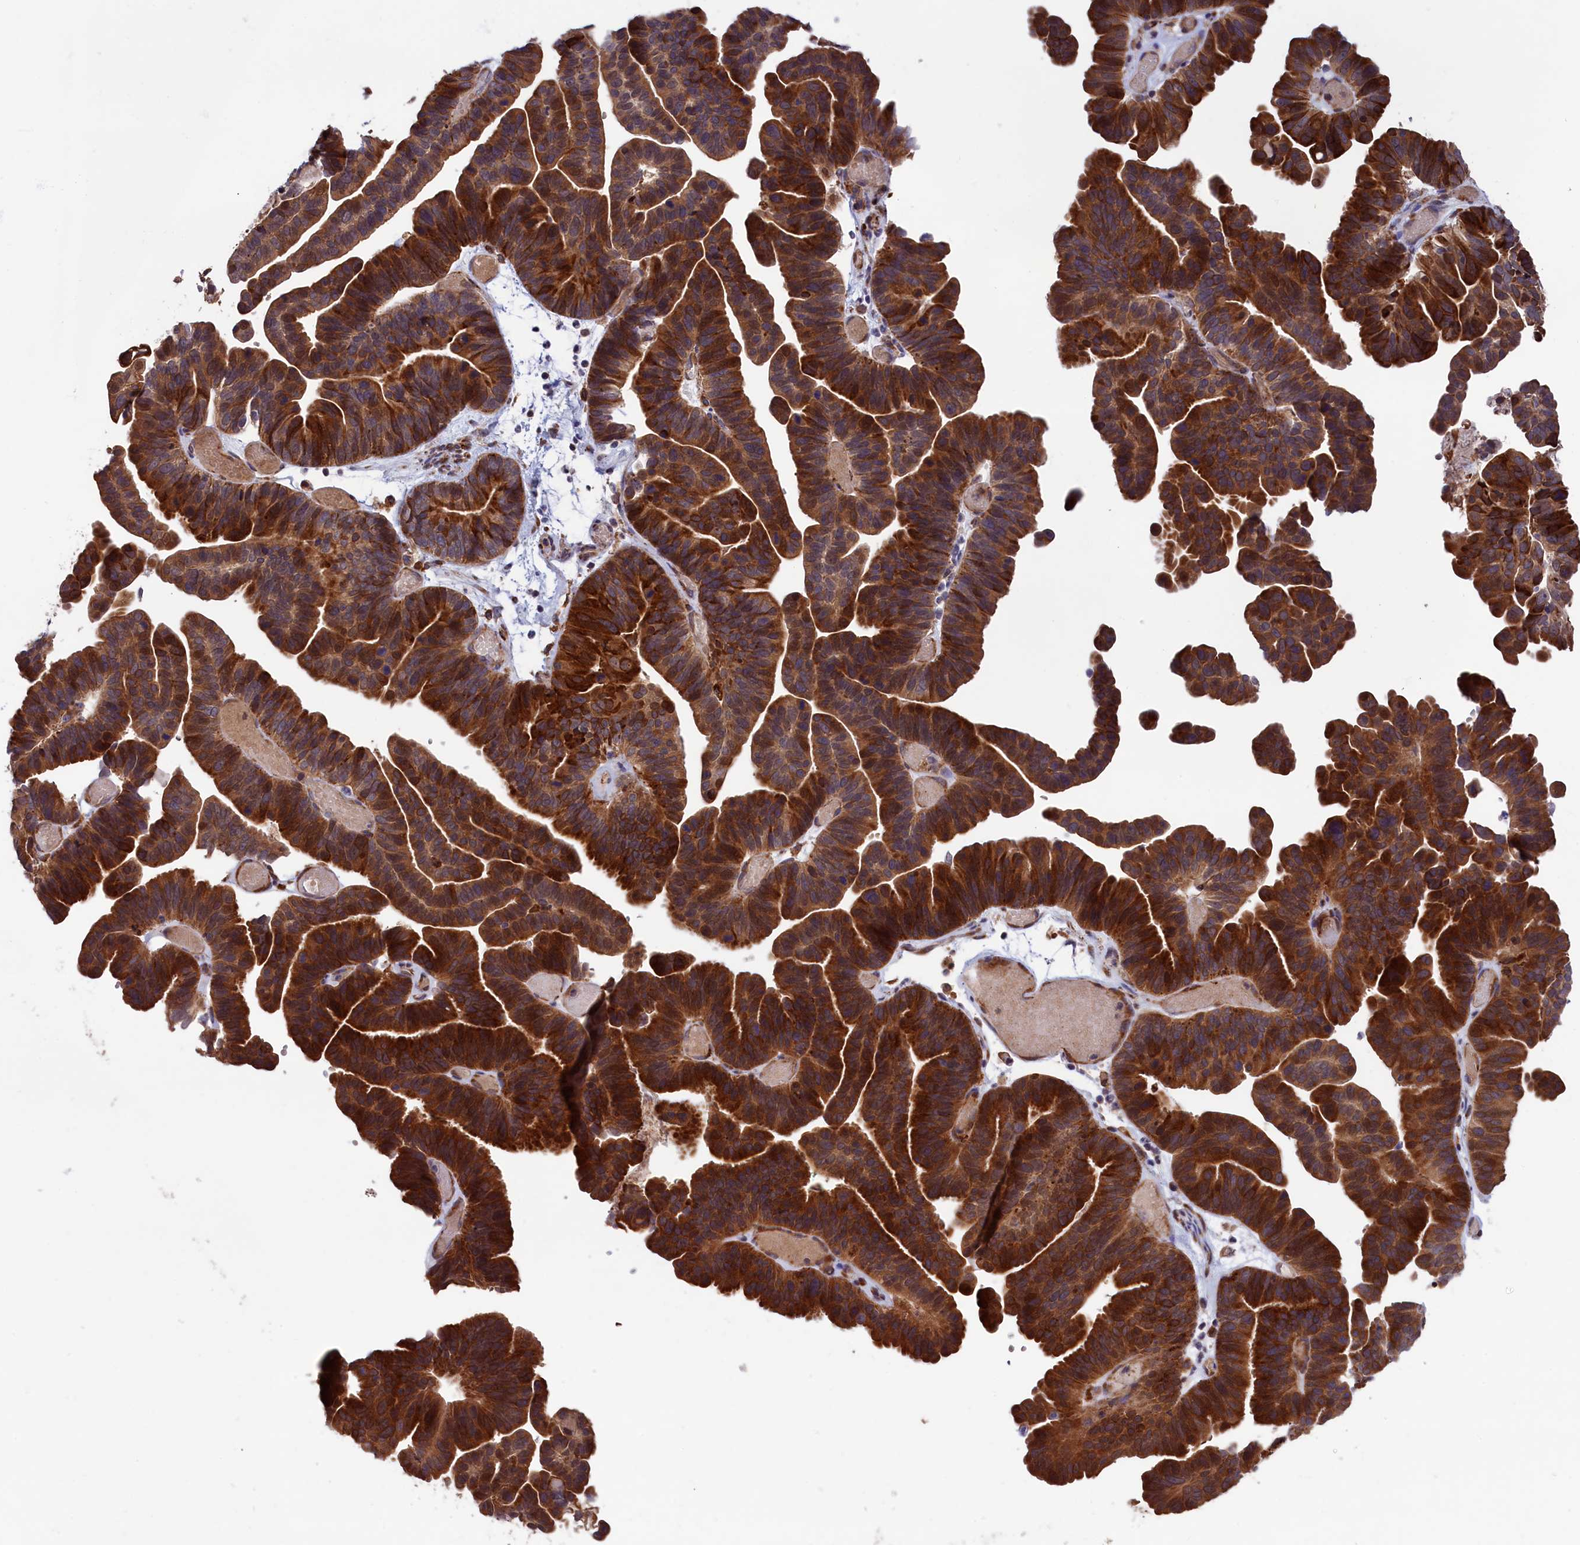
{"staining": {"intensity": "strong", "quantity": ">75%", "location": "cytoplasmic/membranous"}, "tissue": "ovarian cancer", "cell_type": "Tumor cells", "image_type": "cancer", "snomed": [{"axis": "morphology", "description": "Cystadenocarcinoma, serous, NOS"}, {"axis": "topography", "description": "Ovary"}], "caption": "Ovarian serous cystadenocarcinoma stained with a protein marker displays strong staining in tumor cells.", "gene": "PLA2G4C", "patient": {"sex": "female", "age": 56}}